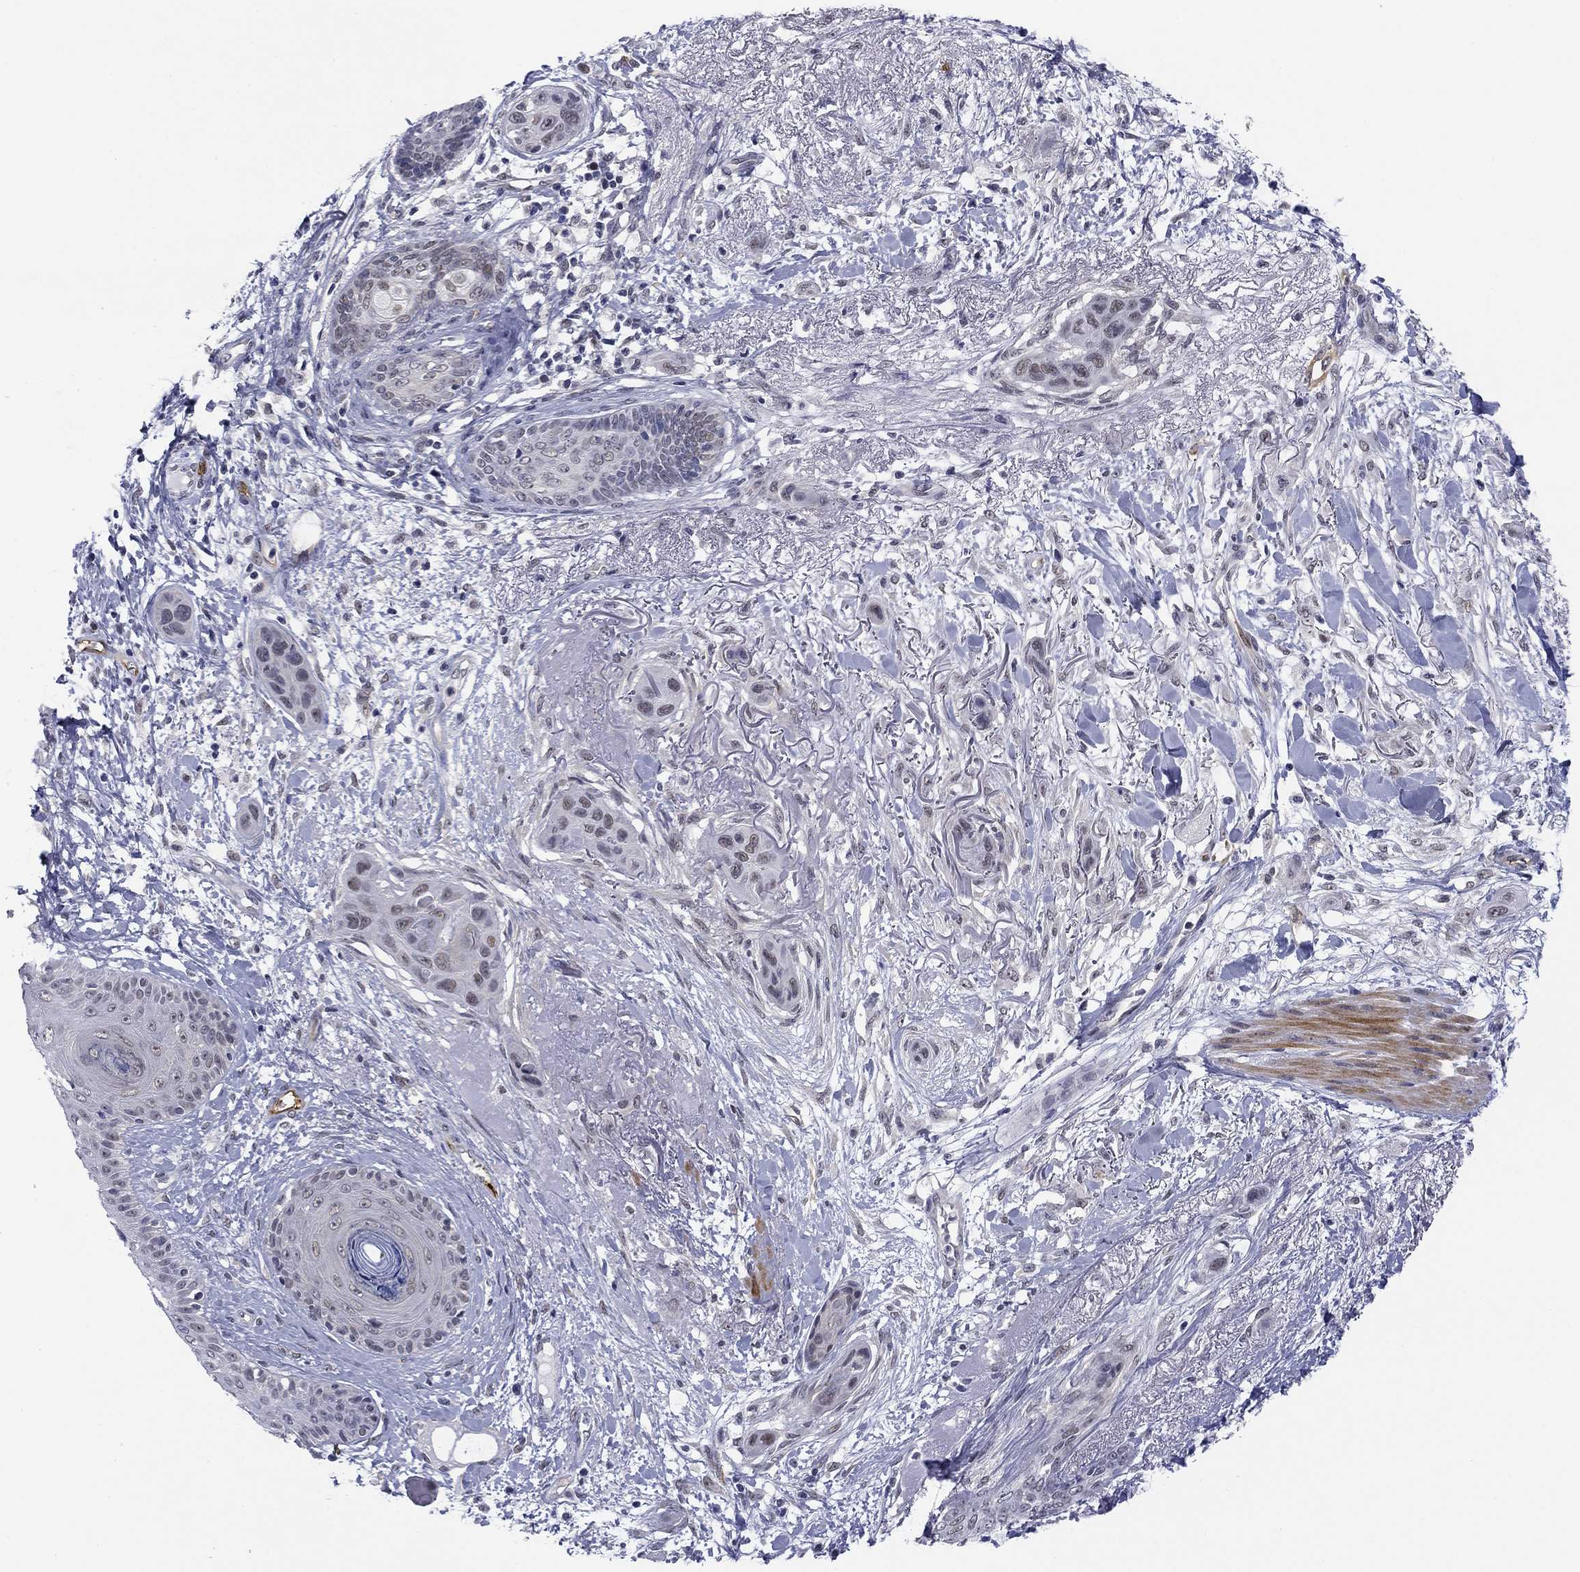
{"staining": {"intensity": "weak", "quantity": "<25%", "location": "nuclear"}, "tissue": "skin cancer", "cell_type": "Tumor cells", "image_type": "cancer", "snomed": [{"axis": "morphology", "description": "Squamous cell carcinoma, NOS"}, {"axis": "topography", "description": "Skin"}], "caption": "Immunohistochemistry photomicrograph of neoplastic tissue: human skin squamous cell carcinoma stained with DAB (3,3'-diaminobenzidine) exhibits no significant protein staining in tumor cells.", "gene": "TIGD4", "patient": {"sex": "male", "age": 79}}